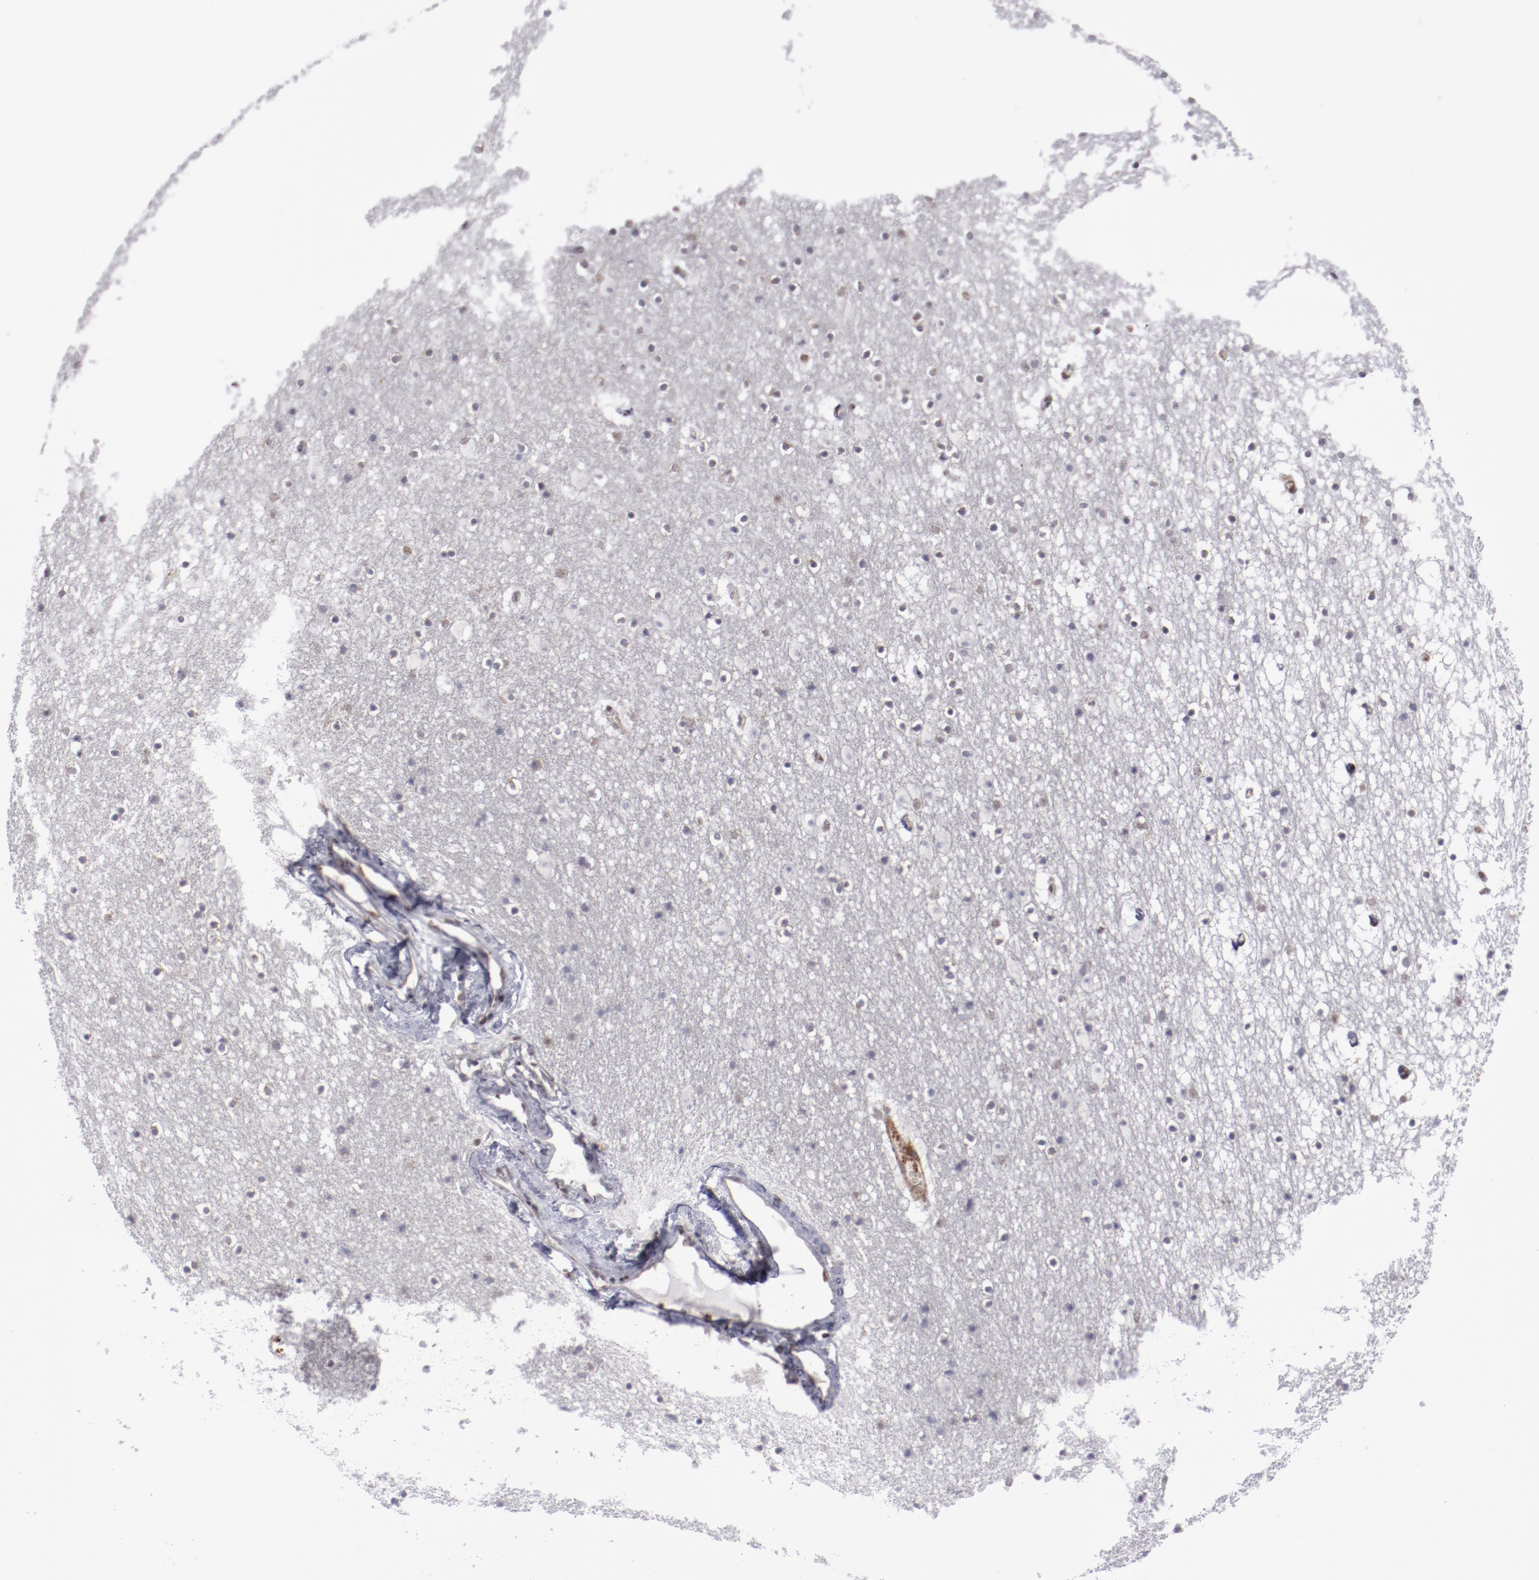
{"staining": {"intensity": "negative", "quantity": "none", "location": "none"}, "tissue": "caudate", "cell_type": "Glial cells", "image_type": "normal", "snomed": [{"axis": "morphology", "description": "Normal tissue, NOS"}, {"axis": "topography", "description": "Lateral ventricle wall"}], "caption": "A high-resolution image shows immunohistochemistry (IHC) staining of normal caudate, which reveals no significant expression in glial cells. Nuclei are stained in blue.", "gene": "LEF1", "patient": {"sex": "male", "age": 45}}